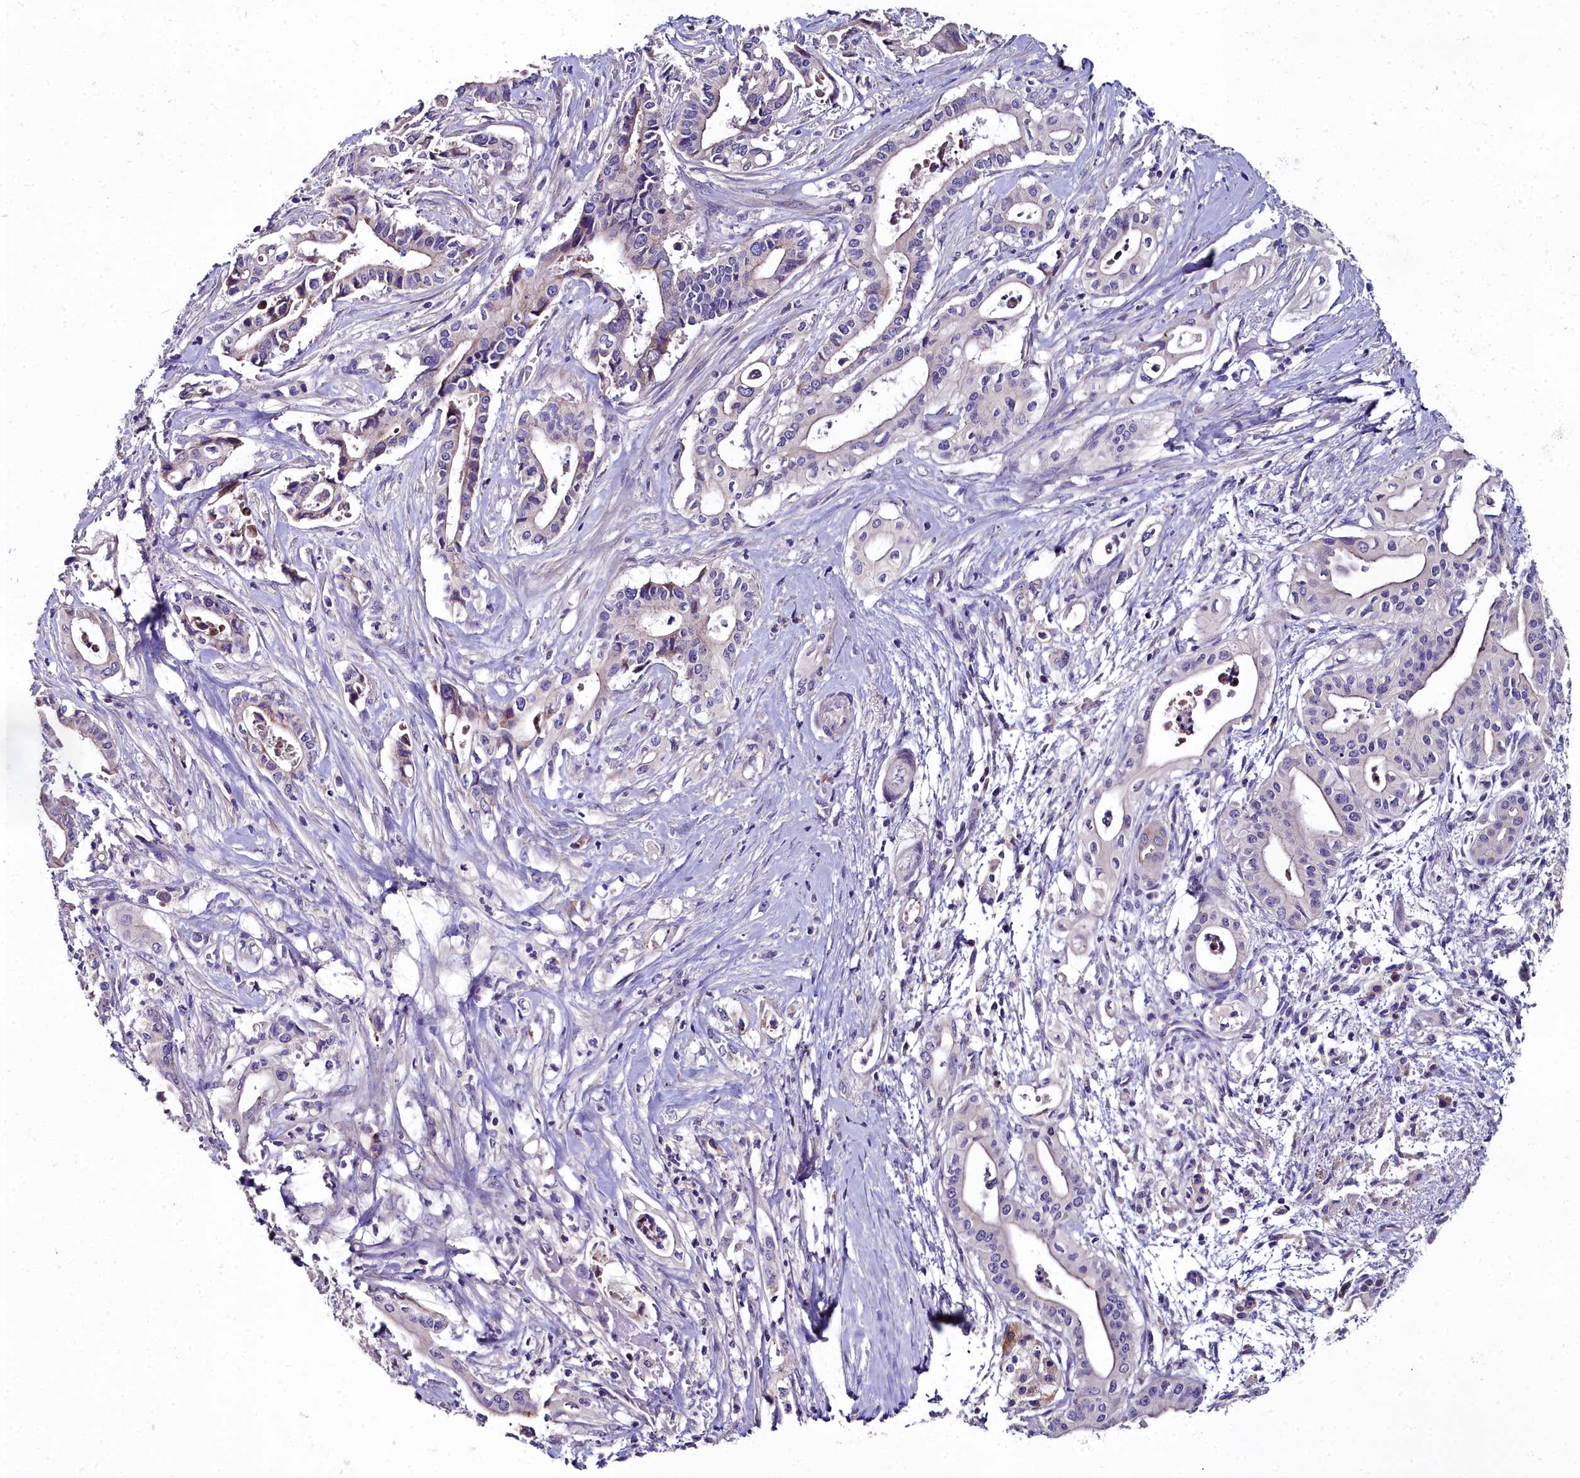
{"staining": {"intensity": "negative", "quantity": "none", "location": "none"}, "tissue": "pancreatic cancer", "cell_type": "Tumor cells", "image_type": "cancer", "snomed": [{"axis": "morphology", "description": "Adenocarcinoma, NOS"}, {"axis": "topography", "description": "Pancreas"}], "caption": "DAB (3,3'-diaminobenzidine) immunohistochemical staining of pancreatic cancer exhibits no significant positivity in tumor cells.", "gene": "NT5M", "patient": {"sex": "female", "age": 77}}